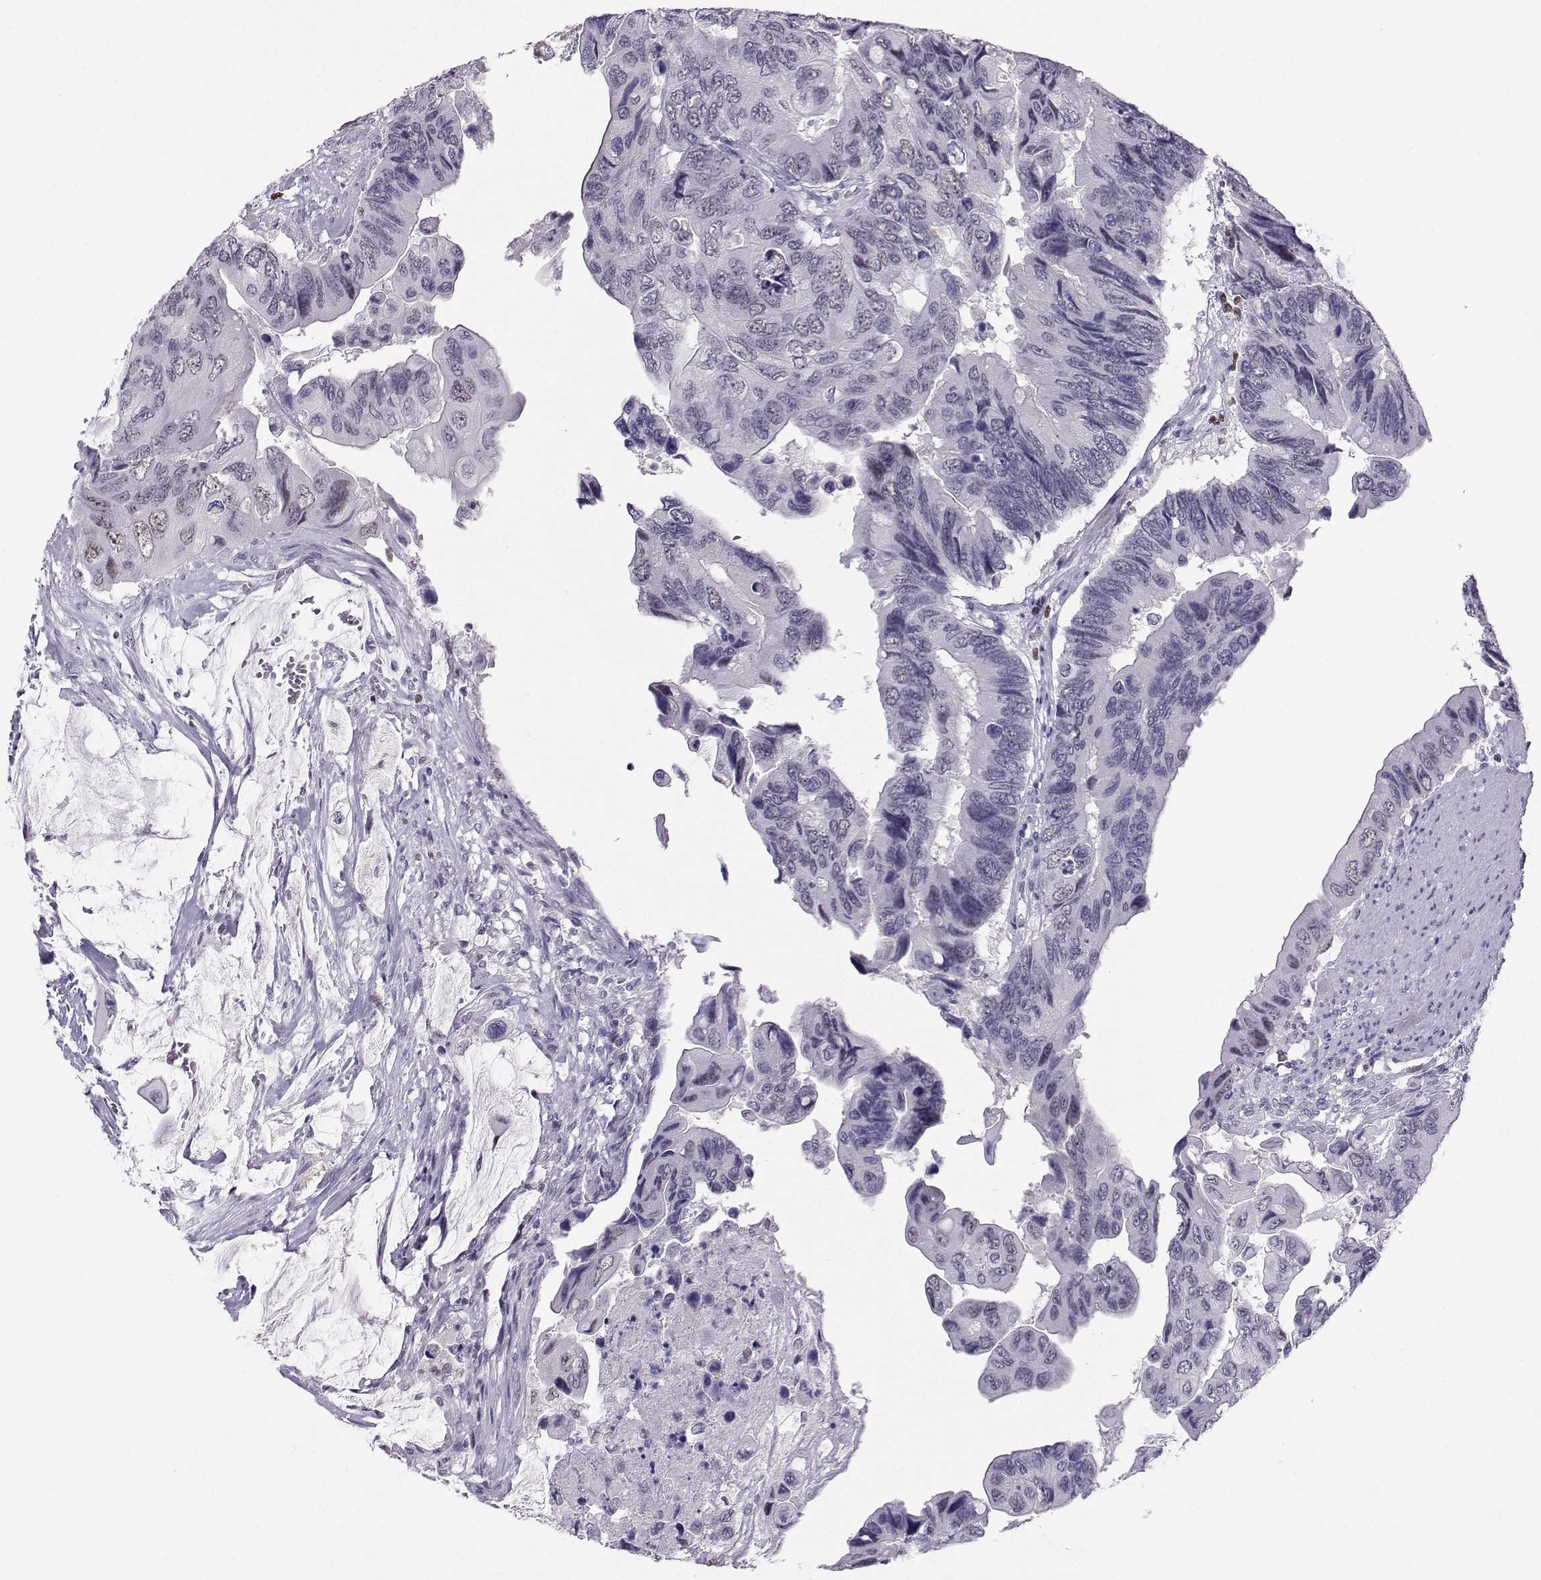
{"staining": {"intensity": "negative", "quantity": "none", "location": "none"}, "tissue": "colorectal cancer", "cell_type": "Tumor cells", "image_type": "cancer", "snomed": [{"axis": "morphology", "description": "Adenocarcinoma, NOS"}, {"axis": "topography", "description": "Rectum"}], "caption": "A high-resolution image shows immunohistochemistry (IHC) staining of colorectal cancer (adenocarcinoma), which exhibits no significant staining in tumor cells.", "gene": "TEDC2", "patient": {"sex": "male", "age": 63}}